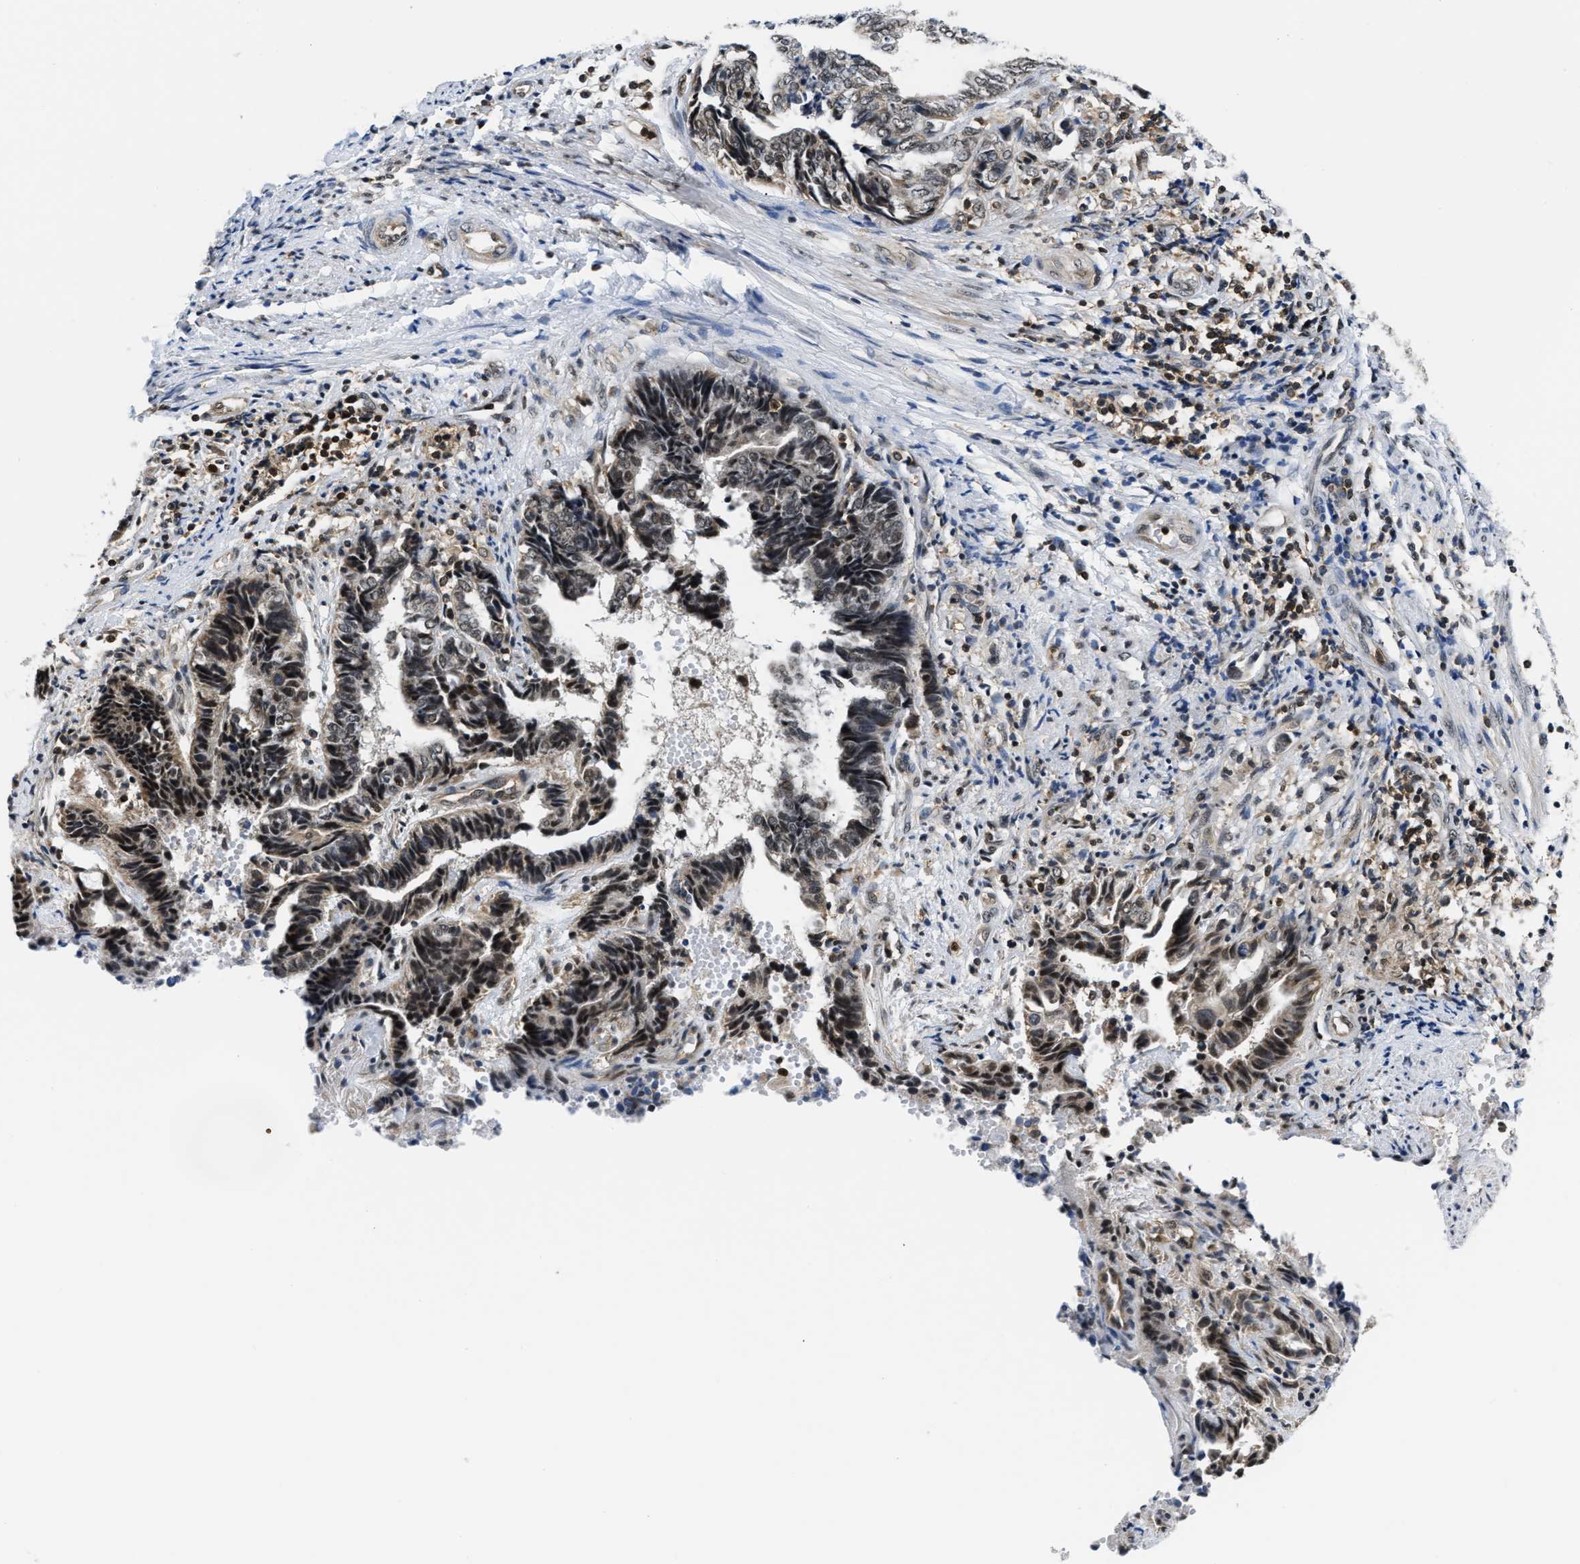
{"staining": {"intensity": "moderate", "quantity": "<25%", "location": "nuclear"}, "tissue": "endometrial cancer", "cell_type": "Tumor cells", "image_type": "cancer", "snomed": [{"axis": "morphology", "description": "Adenocarcinoma, NOS"}, {"axis": "topography", "description": "Uterus"}, {"axis": "topography", "description": "Endometrium"}], "caption": "The photomicrograph exhibits staining of endometrial adenocarcinoma, revealing moderate nuclear protein expression (brown color) within tumor cells. The protein is shown in brown color, while the nuclei are stained blue.", "gene": "STK10", "patient": {"sex": "female", "age": 70}}